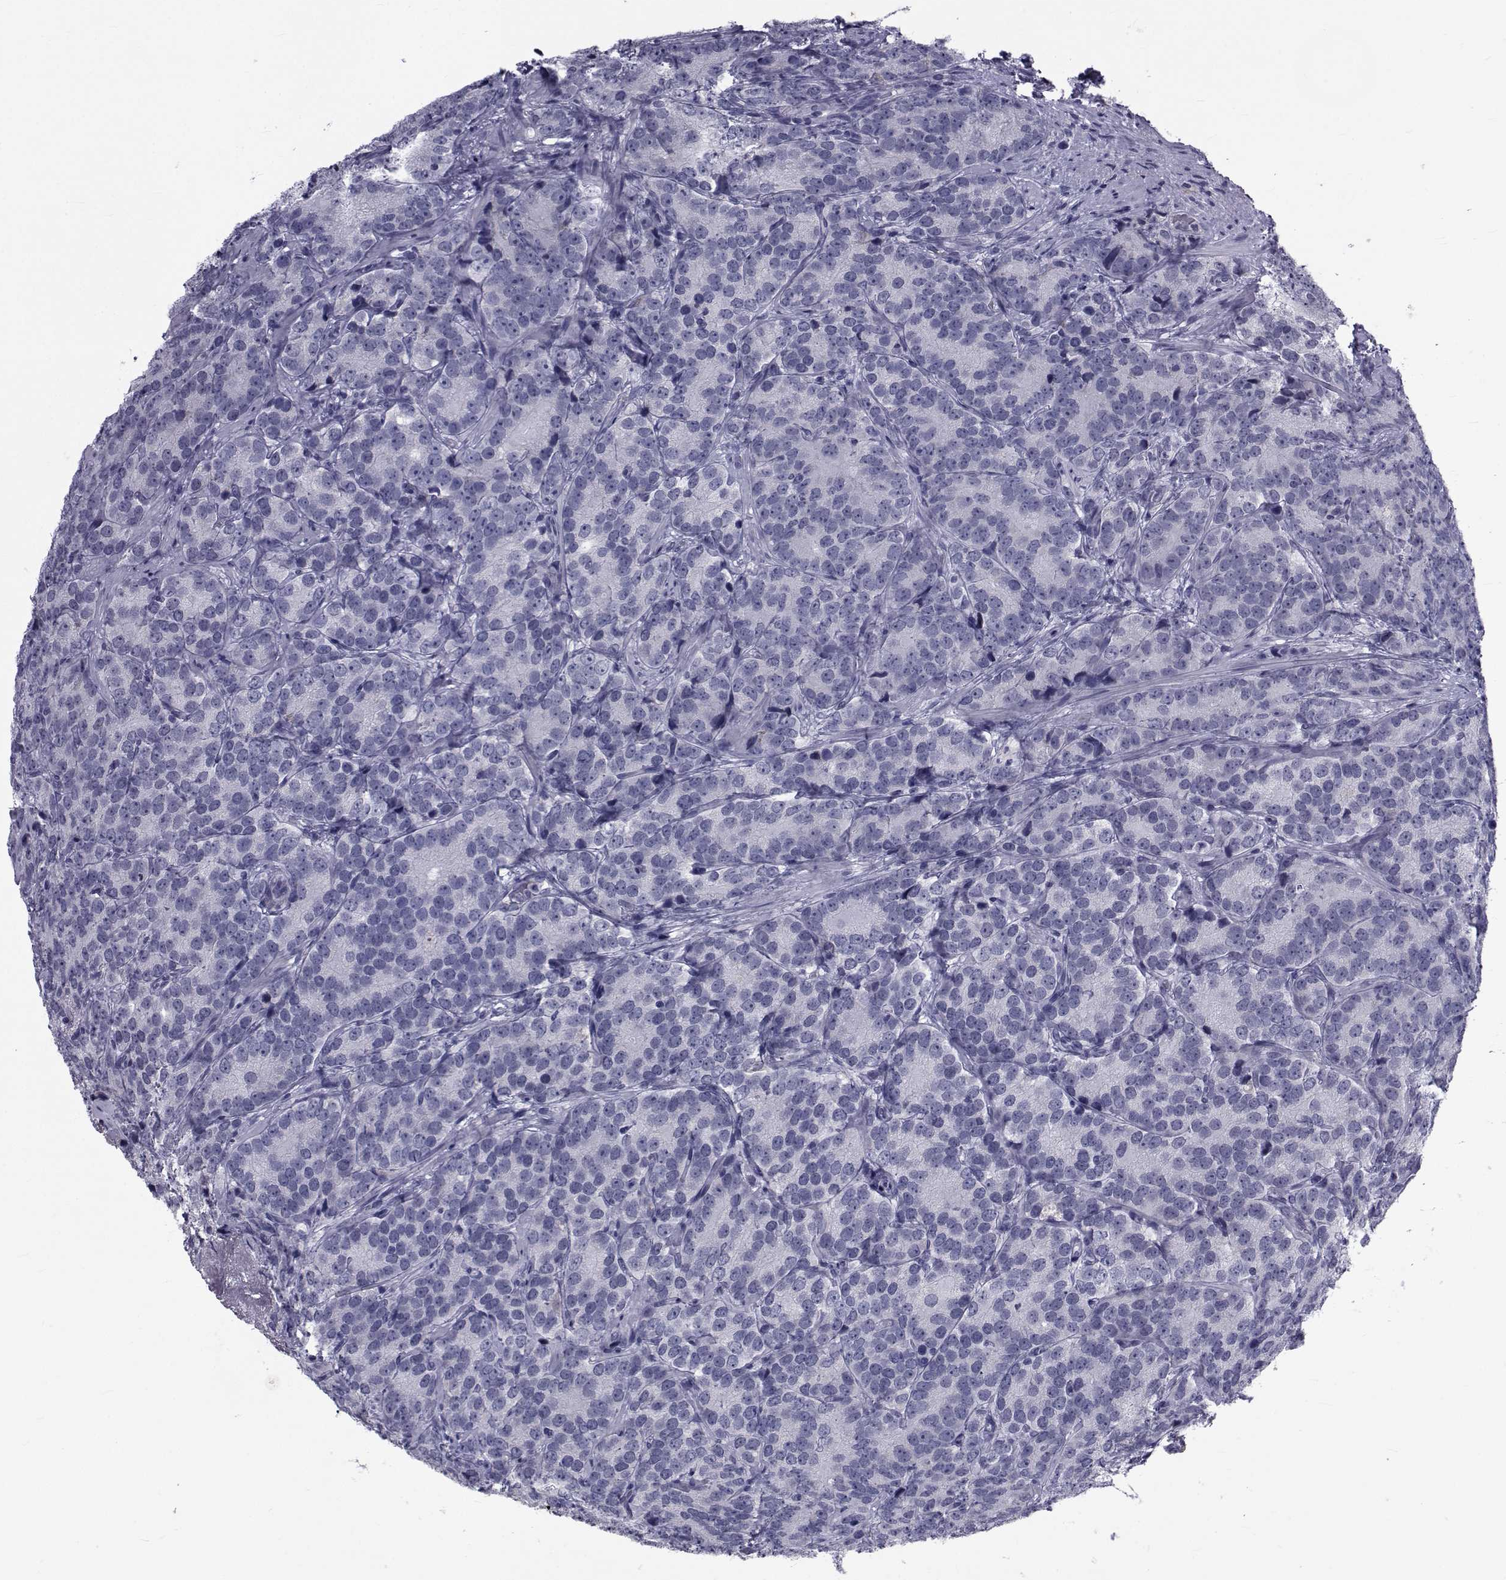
{"staining": {"intensity": "negative", "quantity": "none", "location": "none"}, "tissue": "prostate cancer", "cell_type": "Tumor cells", "image_type": "cancer", "snomed": [{"axis": "morphology", "description": "Adenocarcinoma, NOS"}, {"axis": "topography", "description": "Prostate"}], "caption": "A photomicrograph of adenocarcinoma (prostate) stained for a protein demonstrates no brown staining in tumor cells.", "gene": "PAX2", "patient": {"sex": "male", "age": 71}}